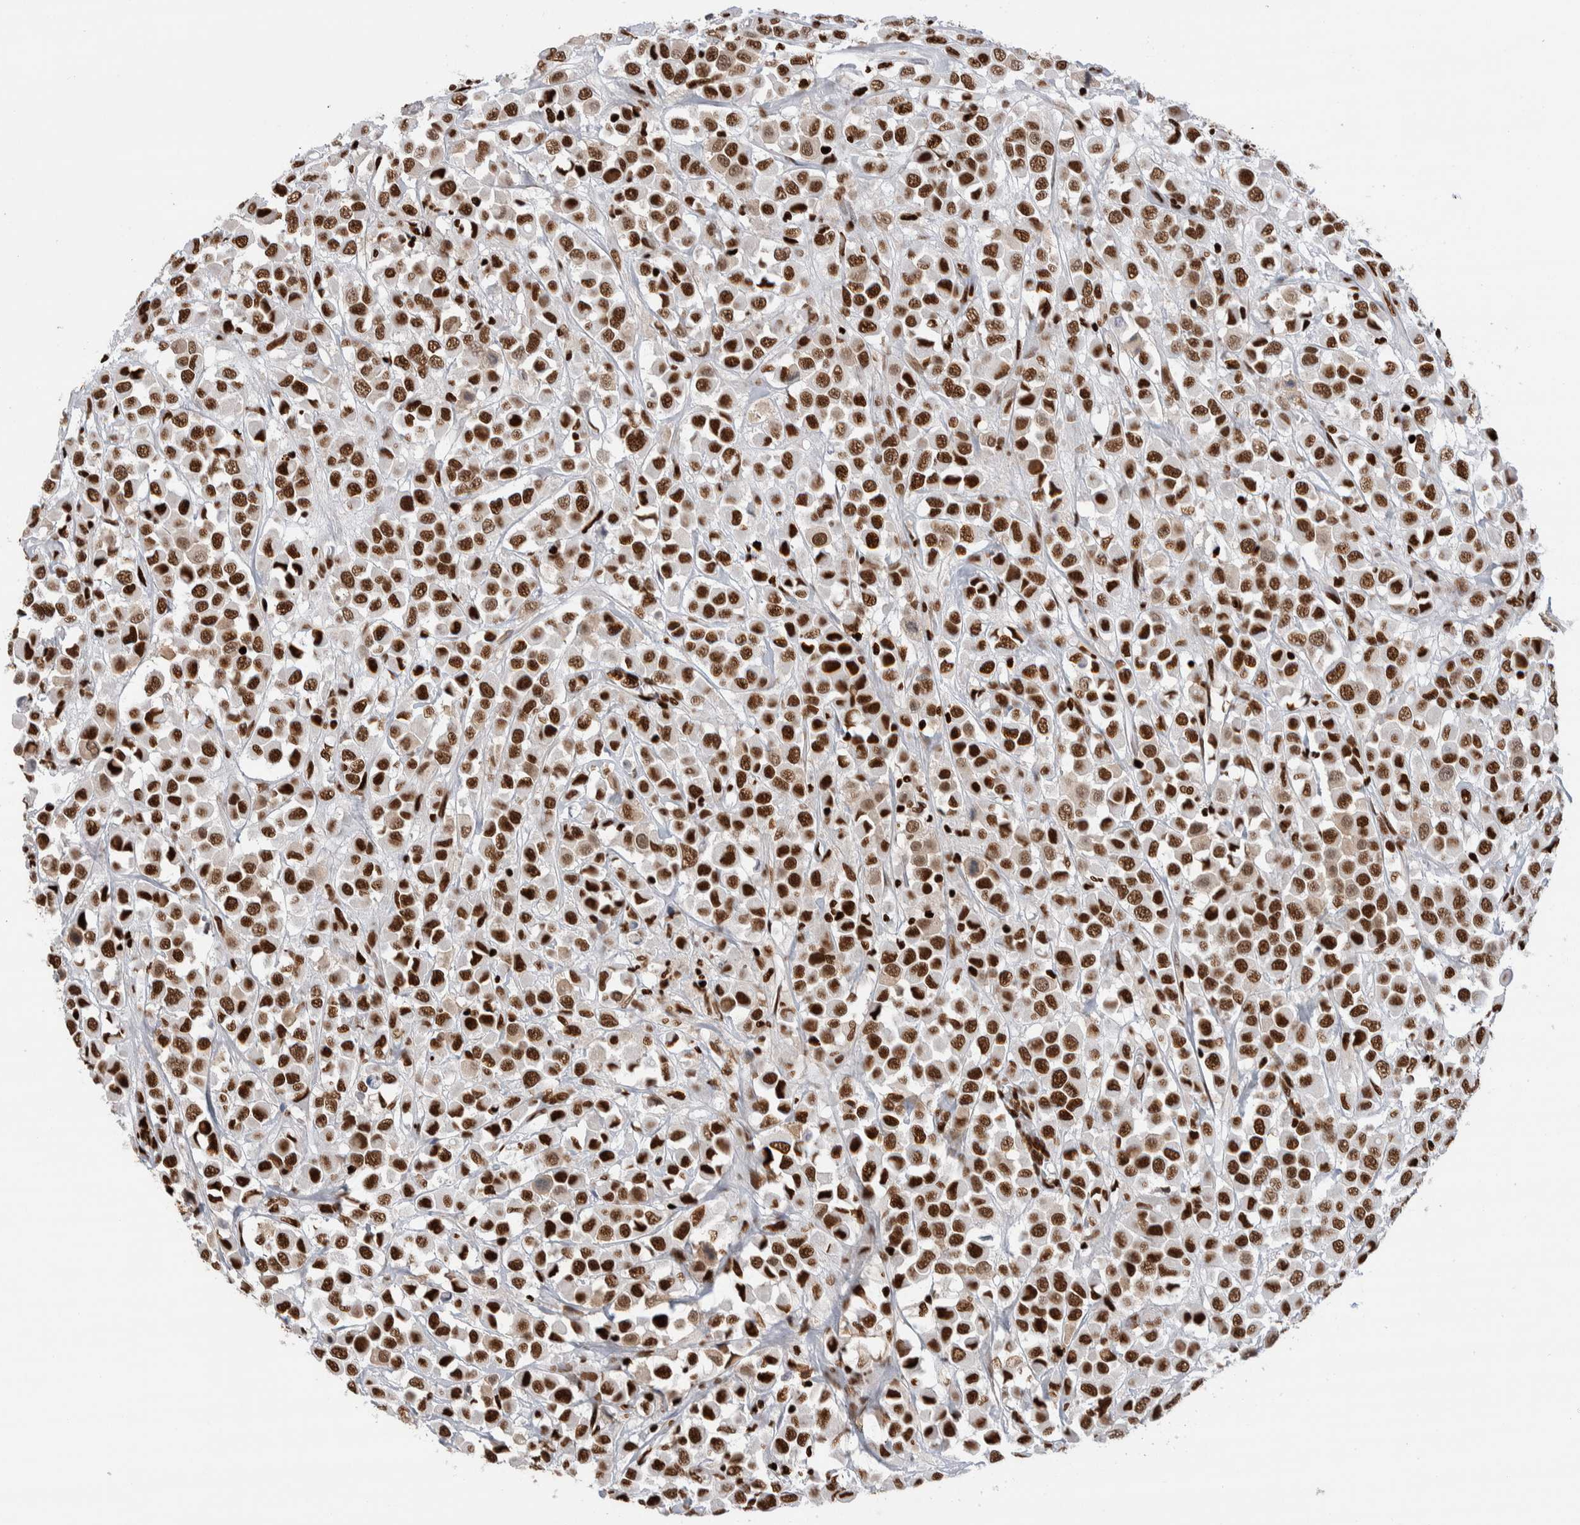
{"staining": {"intensity": "strong", "quantity": ">75%", "location": "nuclear"}, "tissue": "breast cancer", "cell_type": "Tumor cells", "image_type": "cancer", "snomed": [{"axis": "morphology", "description": "Duct carcinoma"}, {"axis": "topography", "description": "Breast"}], "caption": "DAB (3,3'-diaminobenzidine) immunohistochemical staining of human breast cancer shows strong nuclear protein expression in about >75% of tumor cells. Nuclei are stained in blue.", "gene": "RNASEK-C17orf49", "patient": {"sex": "female", "age": 61}}